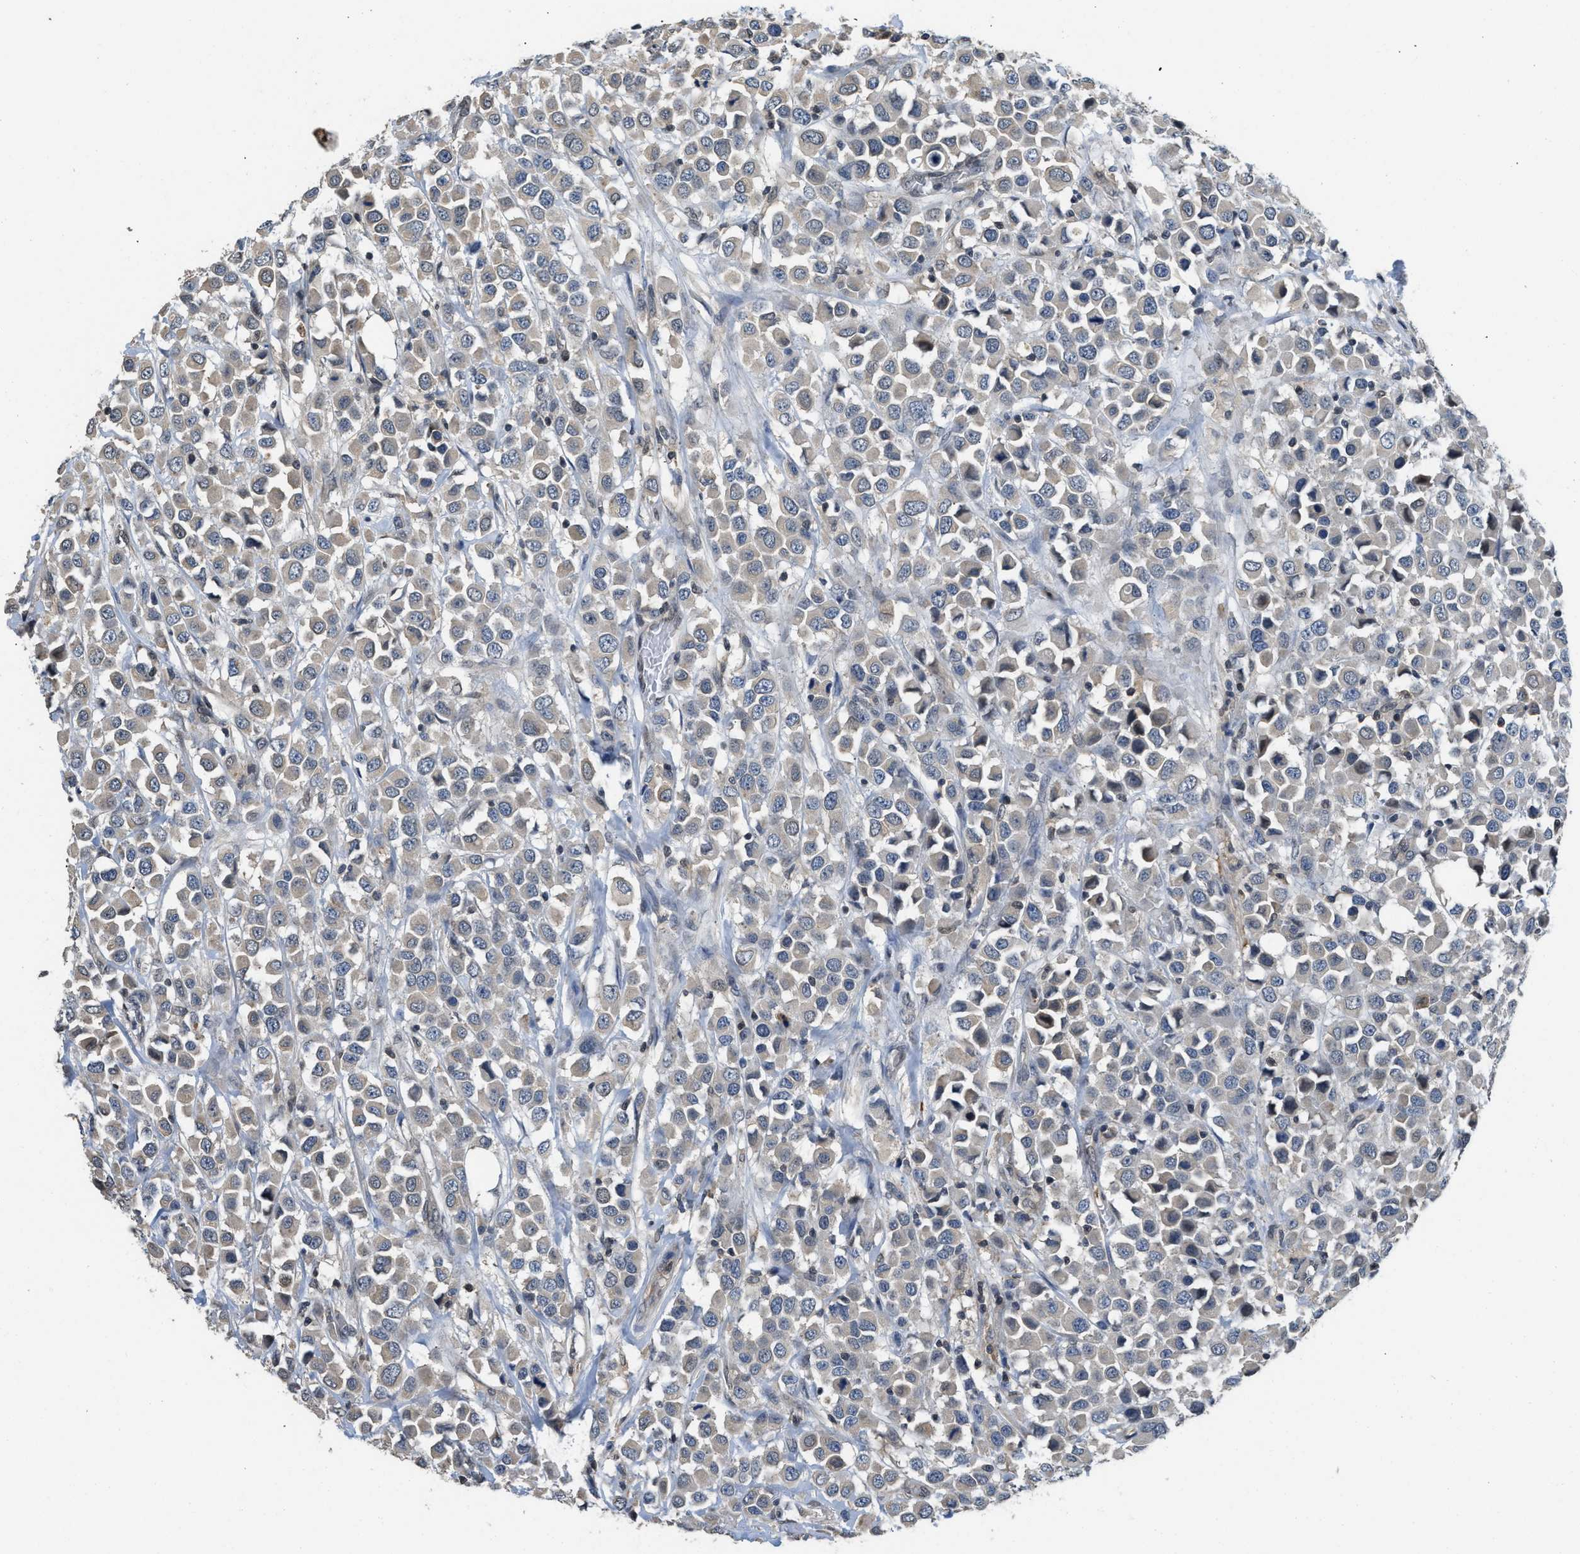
{"staining": {"intensity": "weak", "quantity": "25%-75%", "location": "cytoplasmic/membranous"}, "tissue": "breast cancer", "cell_type": "Tumor cells", "image_type": "cancer", "snomed": [{"axis": "morphology", "description": "Duct carcinoma"}, {"axis": "topography", "description": "Breast"}], "caption": "Human breast cancer (intraductal carcinoma) stained for a protein (brown) displays weak cytoplasmic/membranous positive positivity in approximately 25%-75% of tumor cells.", "gene": "TES", "patient": {"sex": "female", "age": 61}}